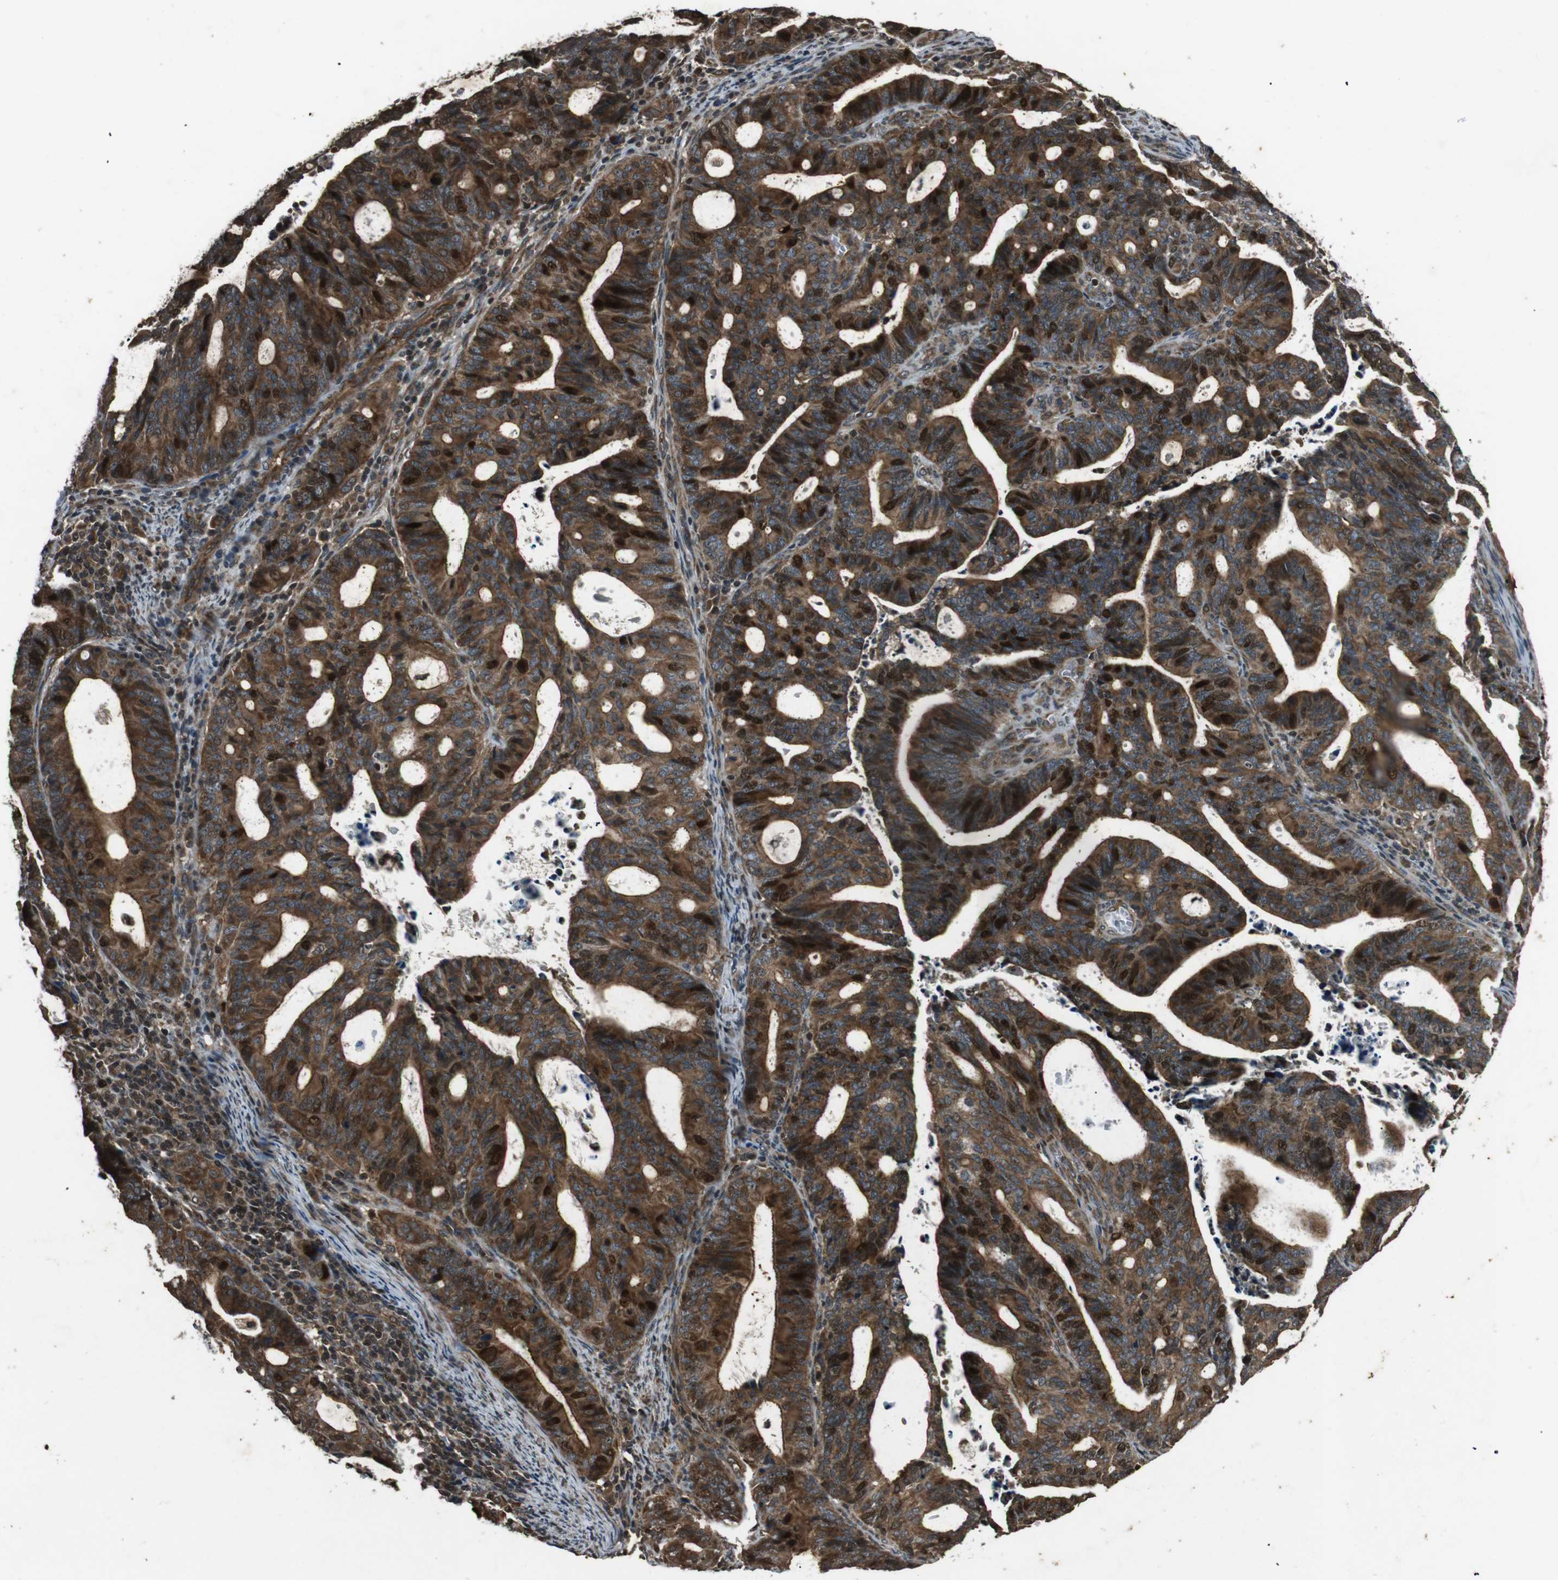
{"staining": {"intensity": "strong", "quantity": "25%-75%", "location": "cytoplasmic/membranous,nuclear"}, "tissue": "endometrial cancer", "cell_type": "Tumor cells", "image_type": "cancer", "snomed": [{"axis": "morphology", "description": "Adenocarcinoma, NOS"}, {"axis": "topography", "description": "Uterus"}], "caption": "A brown stain labels strong cytoplasmic/membranous and nuclear positivity of a protein in human endometrial cancer tumor cells. Immunohistochemistry (ihc) stains the protein of interest in brown and the nuclei are stained blue.", "gene": "PLK2", "patient": {"sex": "female", "age": 83}}